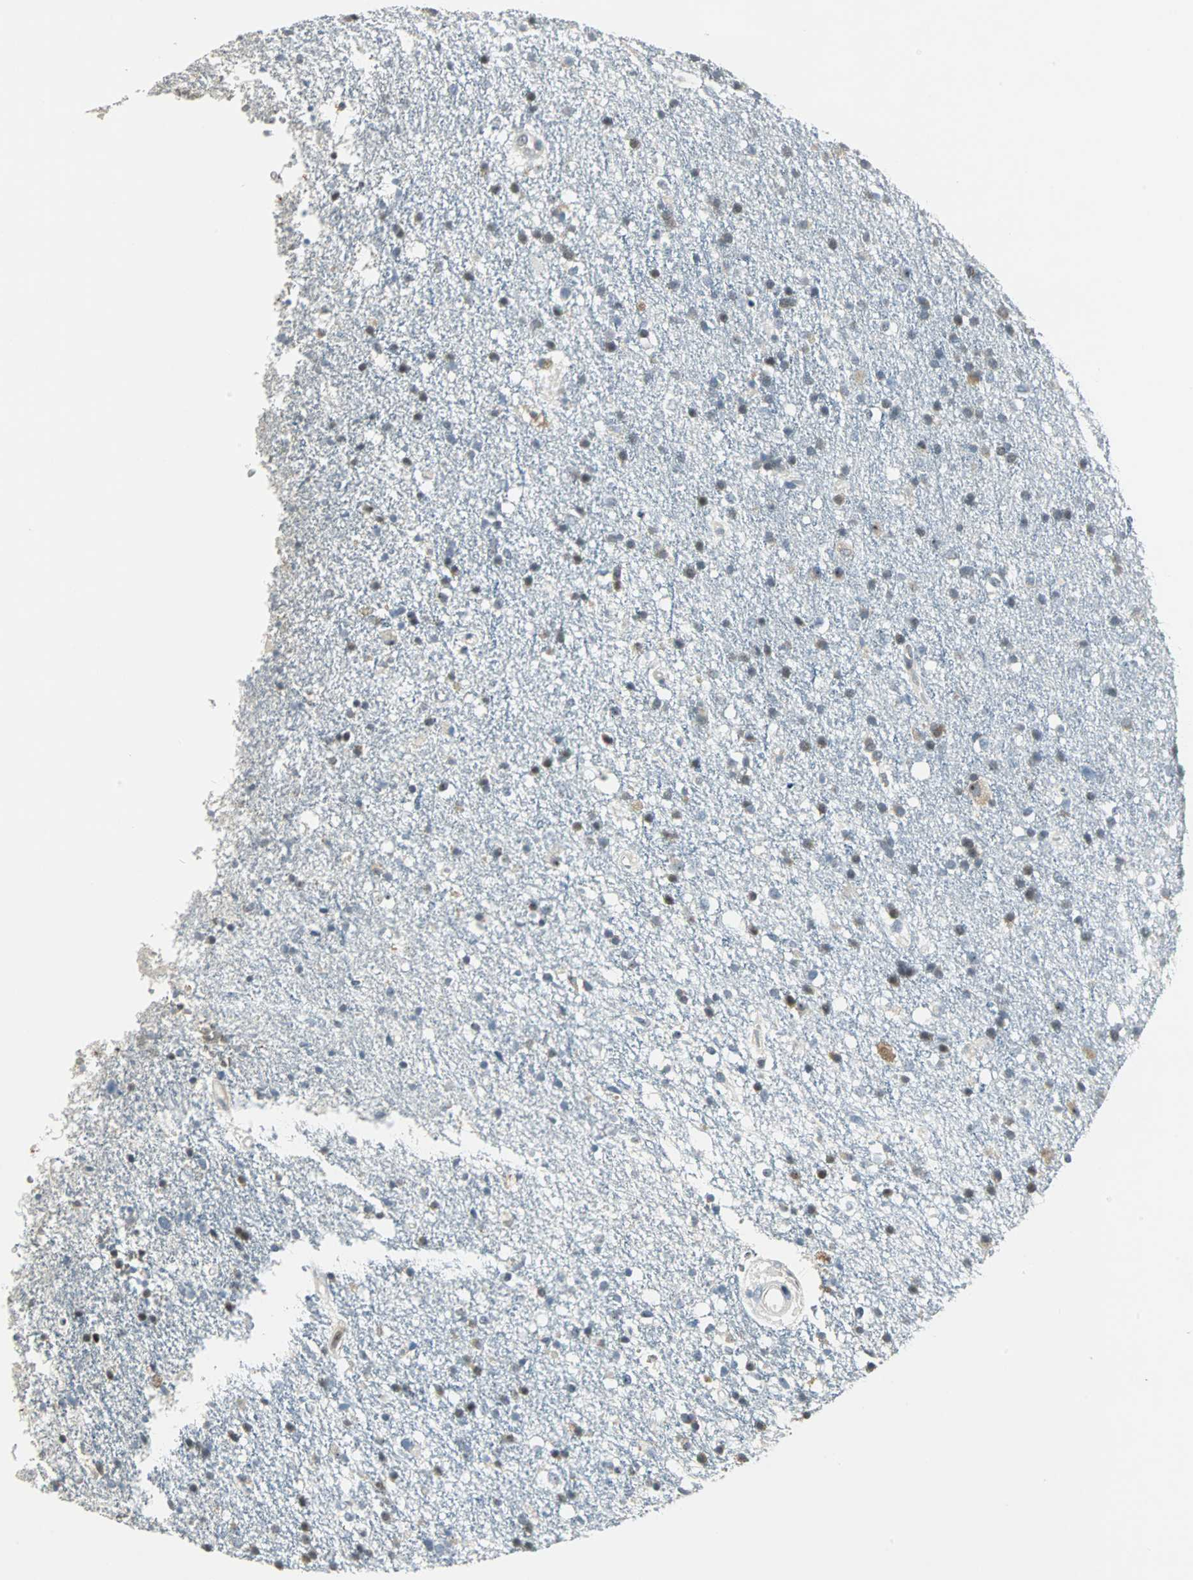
{"staining": {"intensity": "weak", "quantity": "25%-75%", "location": "cytoplasmic/membranous,nuclear"}, "tissue": "glioma", "cell_type": "Tumor cells", "image_type": "cancer", "snomed": [{"axis": "morphology", "description": "Glioma, malignant, High grade"}, {"axis": "topography", "description": "Brain"}], "caption": "This is a photomicrograph of IHC staining of high-grade glioma (malignant), which shows weak positivity in the cytoplasmic/membranous and nuclear of tumor cells.", "gene": "CCT5", "patient": {"sex": "male", "age": 33}}